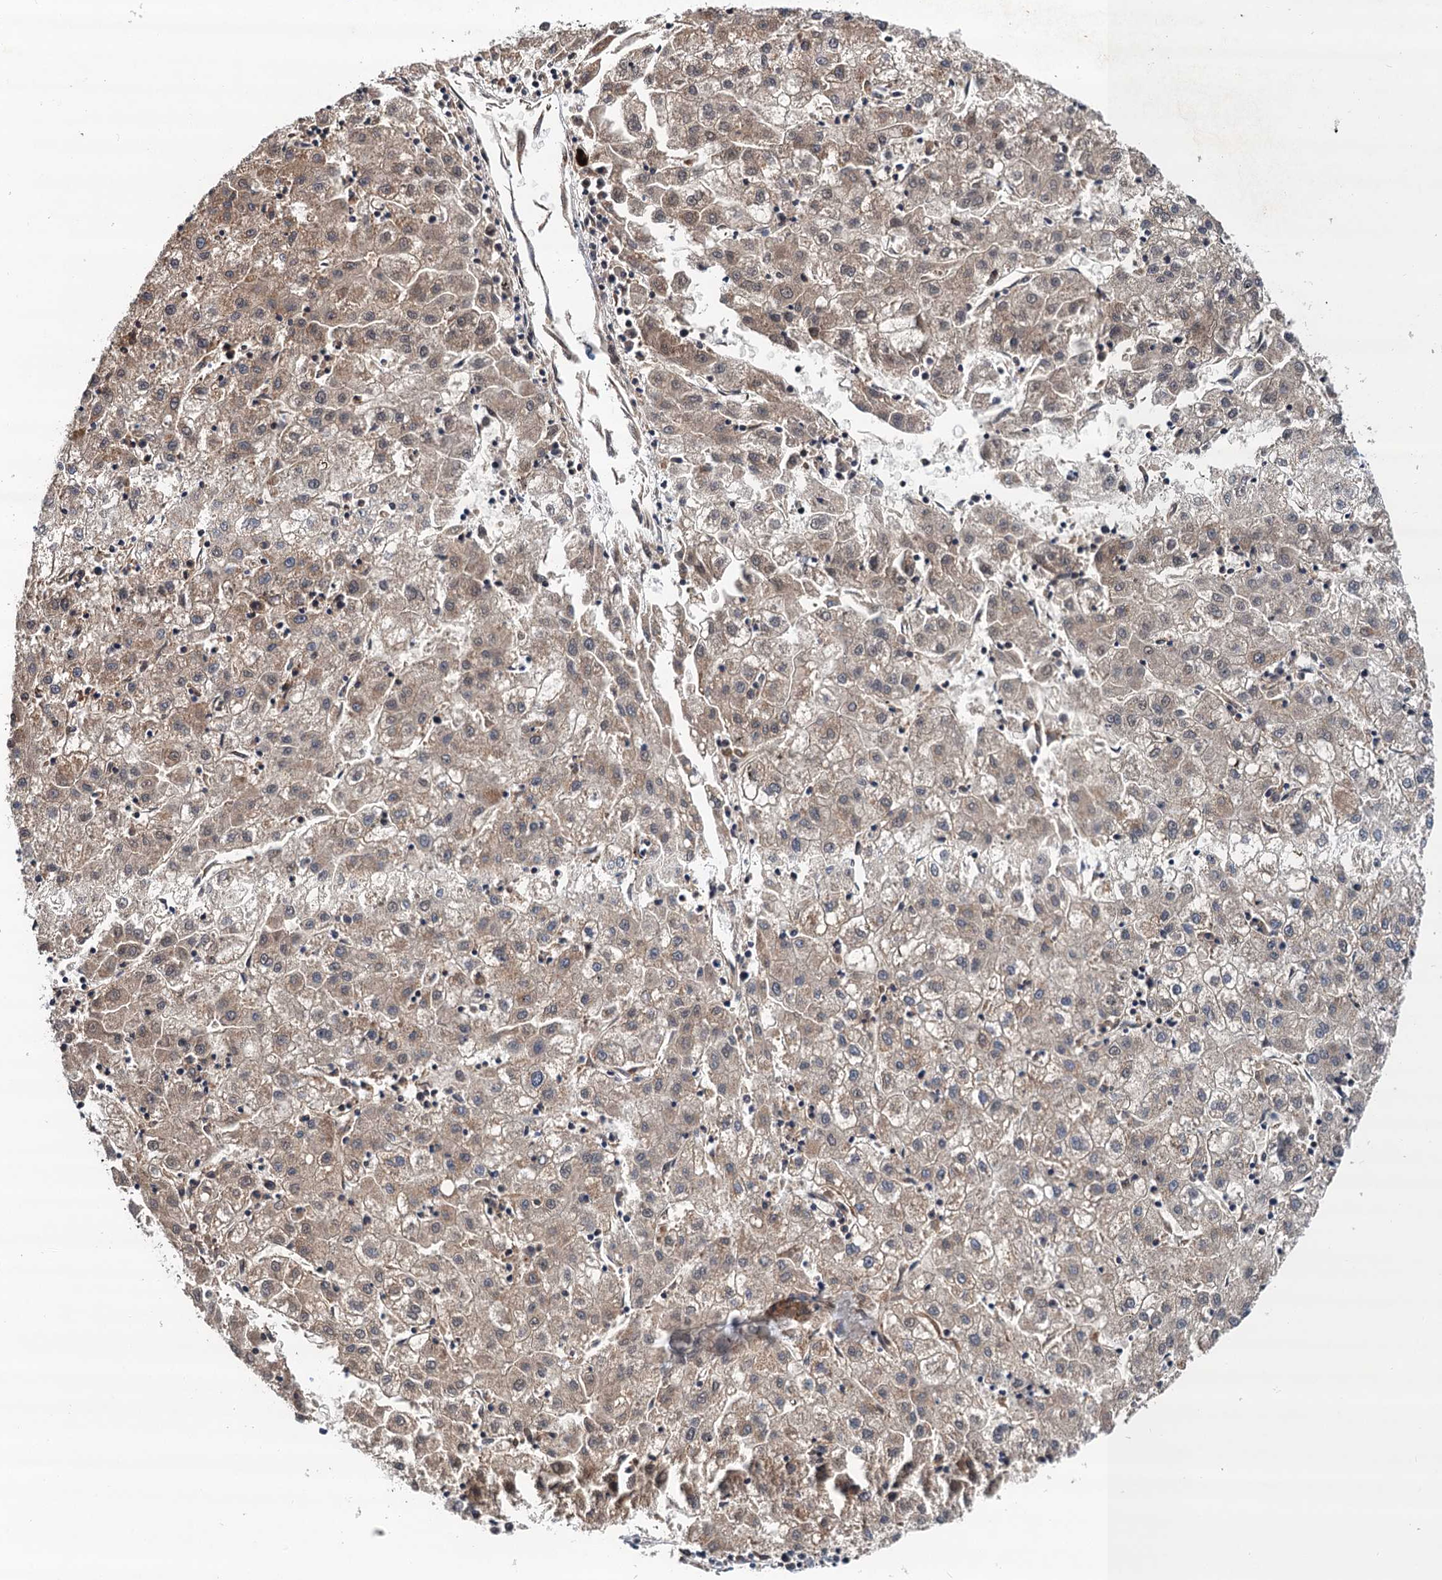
{"staining": {"intensity": "moderate", "quantity": ">75%", "location": "cytoplasmic/membranous"}, "tissue": "liver cancer", "cell_type": "Tumor cells", "image_type": "cancer", "snomed": [{"axis": "morphology", "description": "Carcinoma, Hepatocellular, NOS"}, {"axis": "topography", "description": "Liver"}], "caption": "A micrograph showing moderate cytoplasmic/membranous staining in approximately >75% of tumor cells in liver cancer (hepatocellular carcinoma), as visualized by brown immunohistochemical staining.", "gene": "CMPK2", "patient": {"sex": "male", "age": 72}}